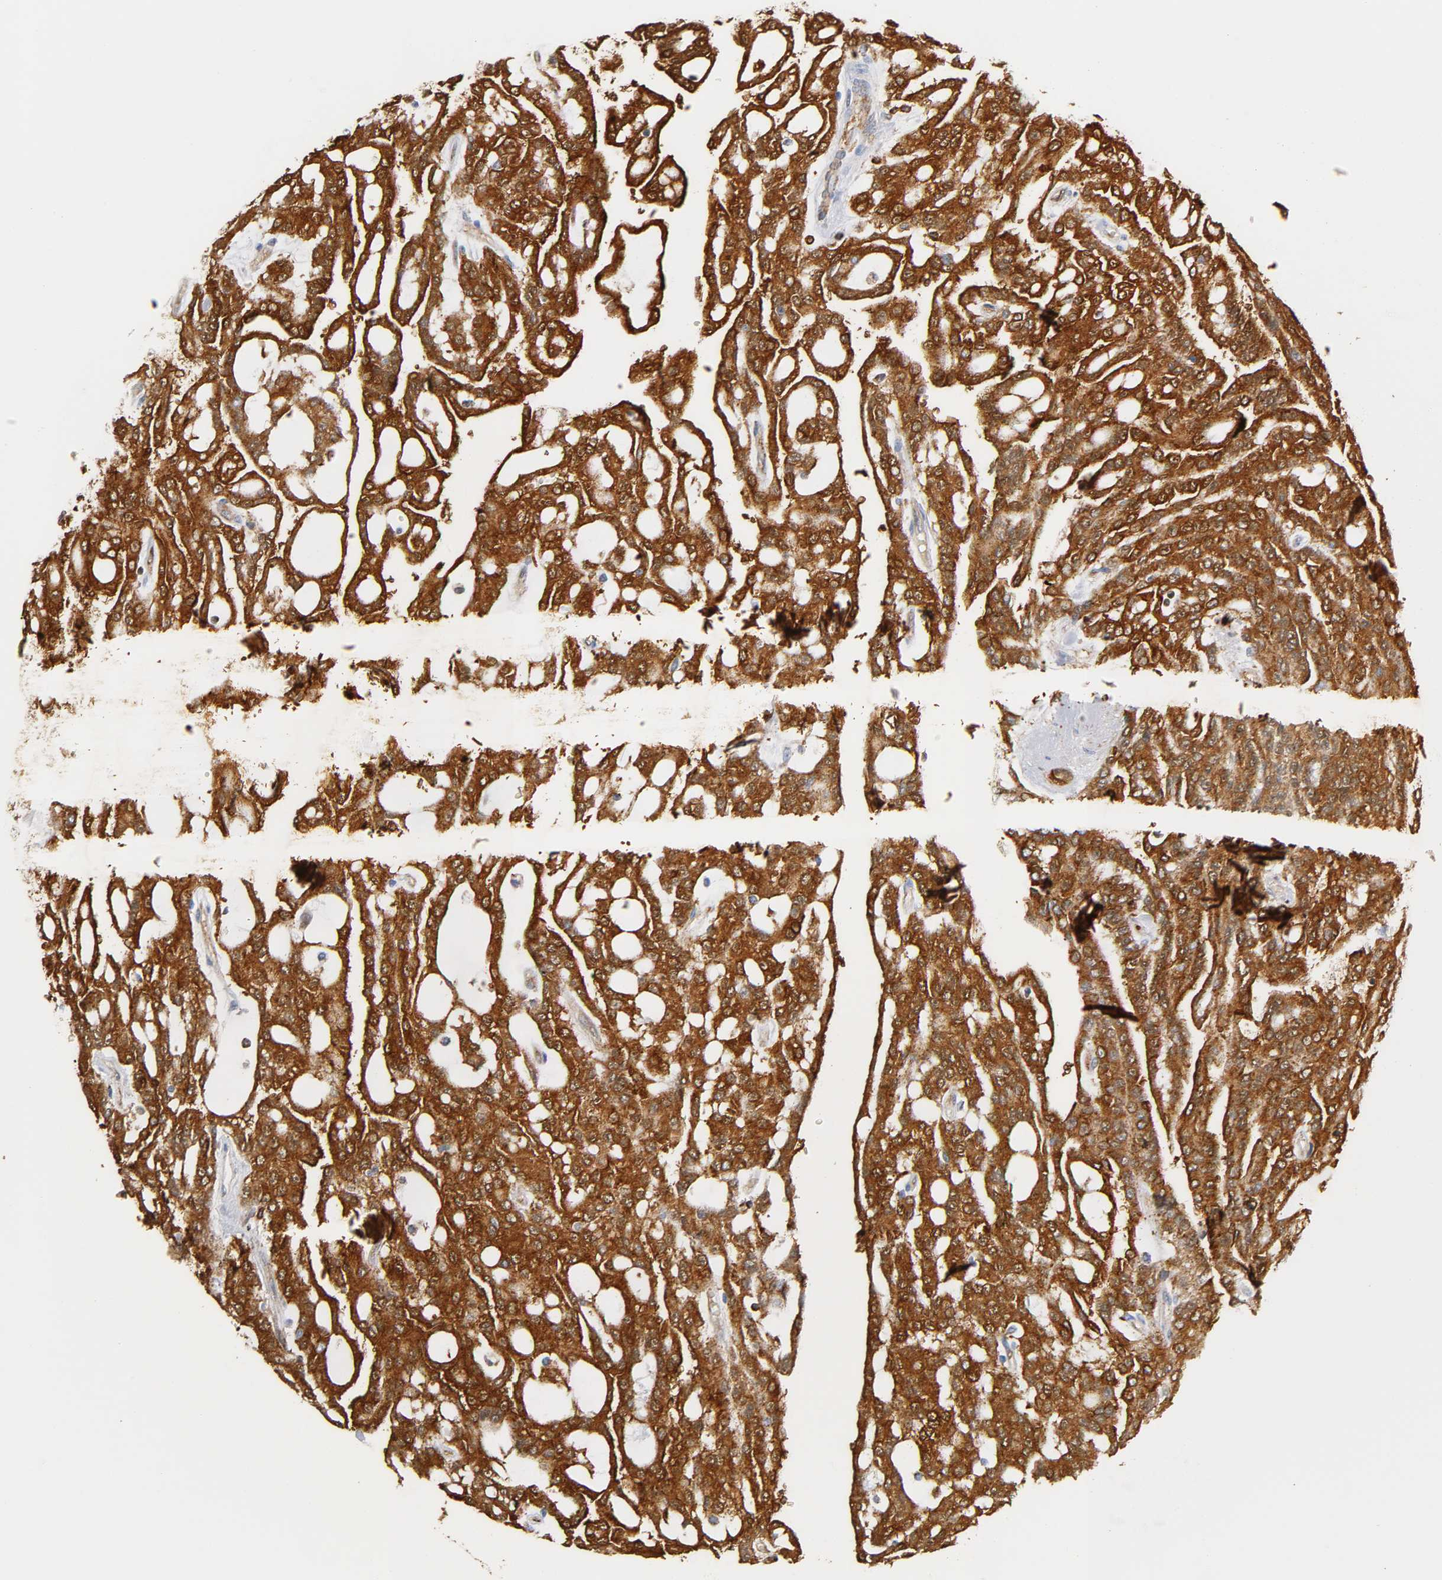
{"staining": {"intensity": "strong", "quantity": ">75%", "location": "cytoplasmic/membranous,nuclear"}, "tissue": "renal cancer", "cell_type": "Tumor cells", "image_type": "cancer", "snomed": [{"axis": "morphology", "description": "Adenocarcinoma, NOS"}, {"axis": "topography", "description": "Kidney"}], "caption": "DAB immunohistochemical staining of human renal cancer (adenocarcinoma) displays strong cytoplasmic/membranous and nuclear protein positivity in about >75% of tumor cells.", "gene": "ANXA11", "patient": {"sex": "male", "age": 63}}